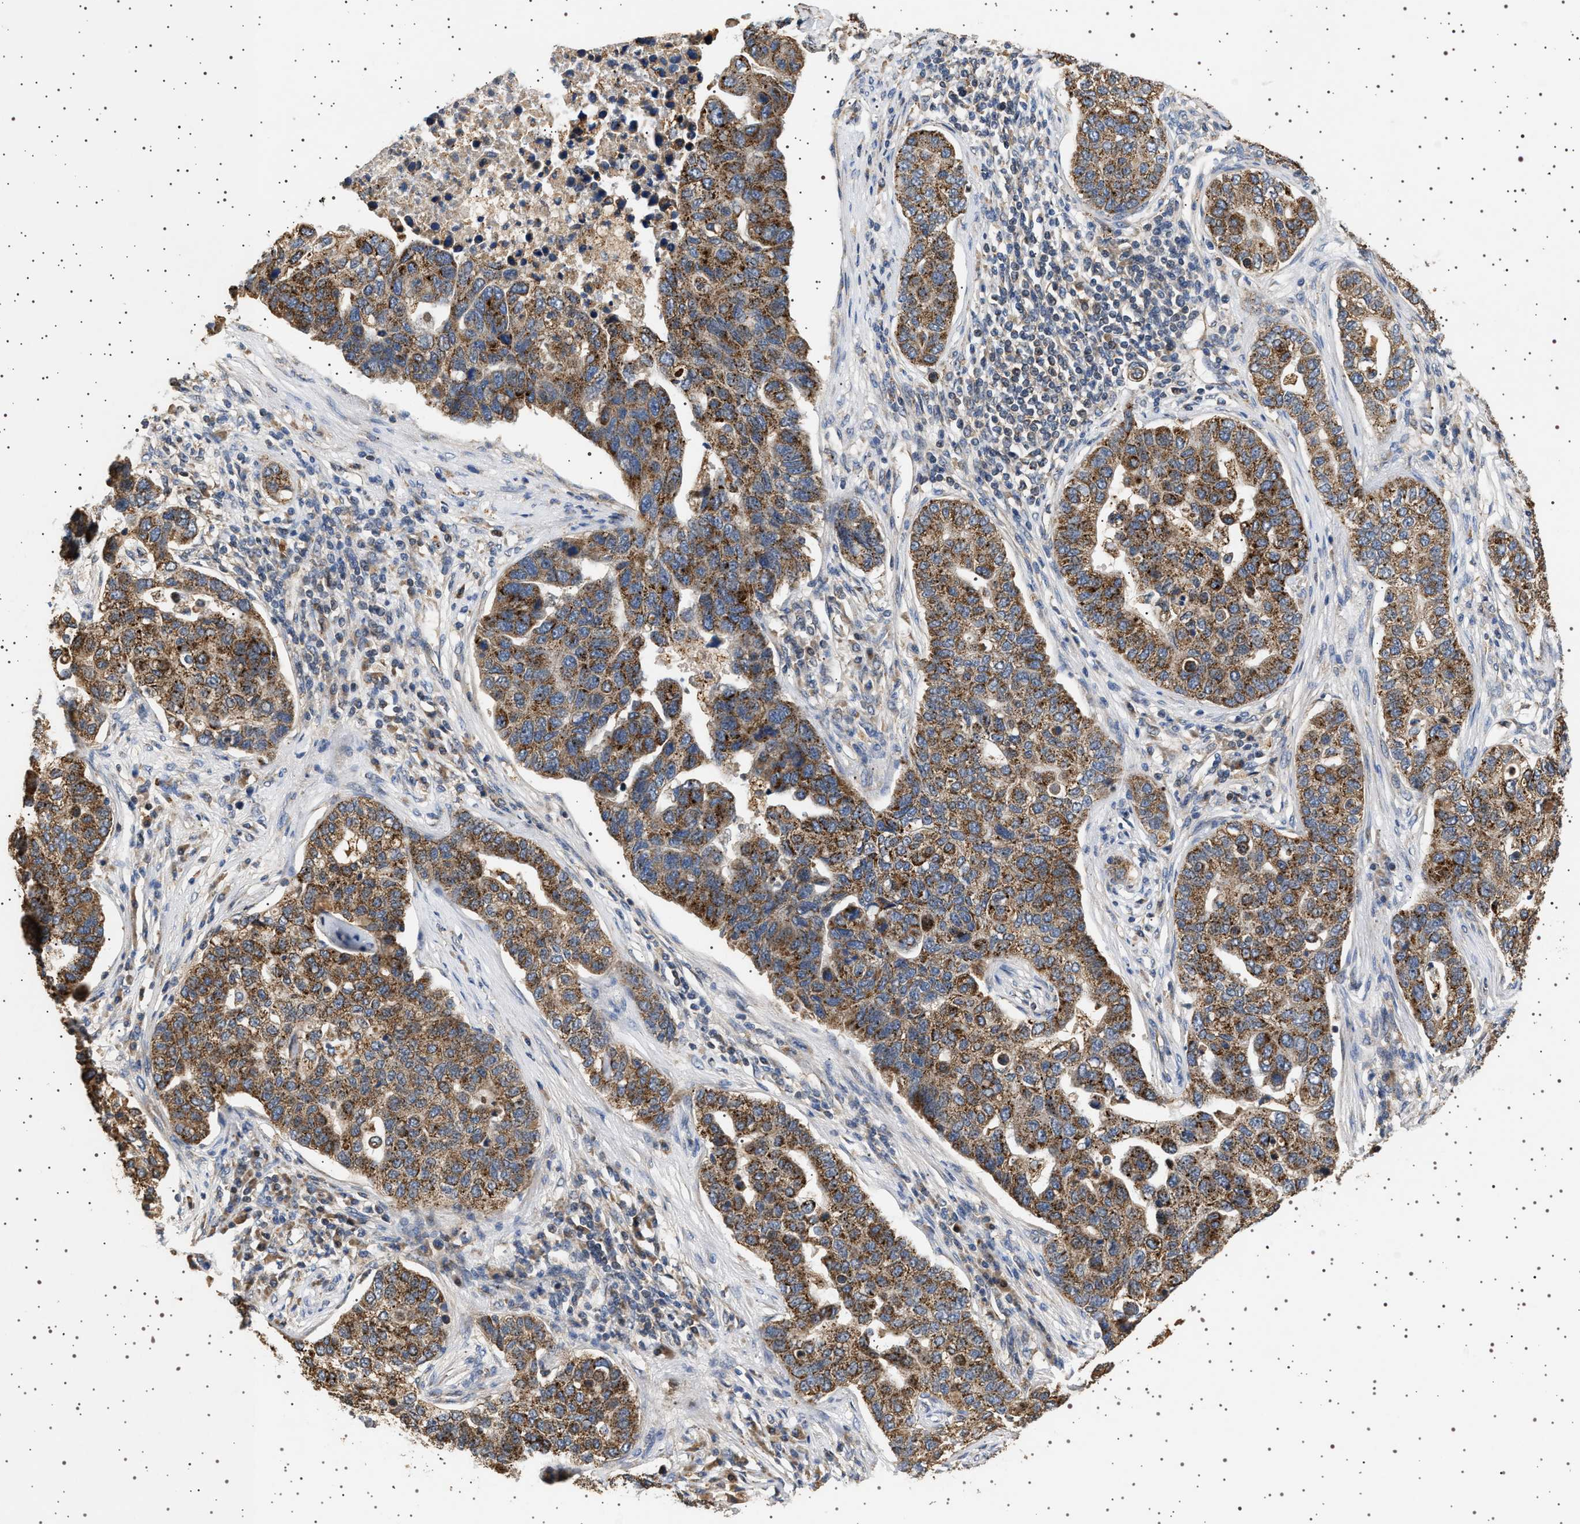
{"staining": {"intensity": "moderate", "quantity": ">75%", "location": "cytoplasmic/membranous"}, "tissue": "pancreatic cancer", "cell_type": "Tumor cells", "image_type": "cancer", "snomed": [{"axis": "morphology", "description": "Adenocarcinoma, NOS"}, {"axis": "topography", "description": "Pancreas"}], "caption": "A photomicrograph of human pancreatic cancer (adenocarcinoma) stained for a protein exhibits moderate cytoplasmic/membranous brown staining in tumor cells.", "gene": "TRUB2", "patient": {"sex": "female", "age": 61}}